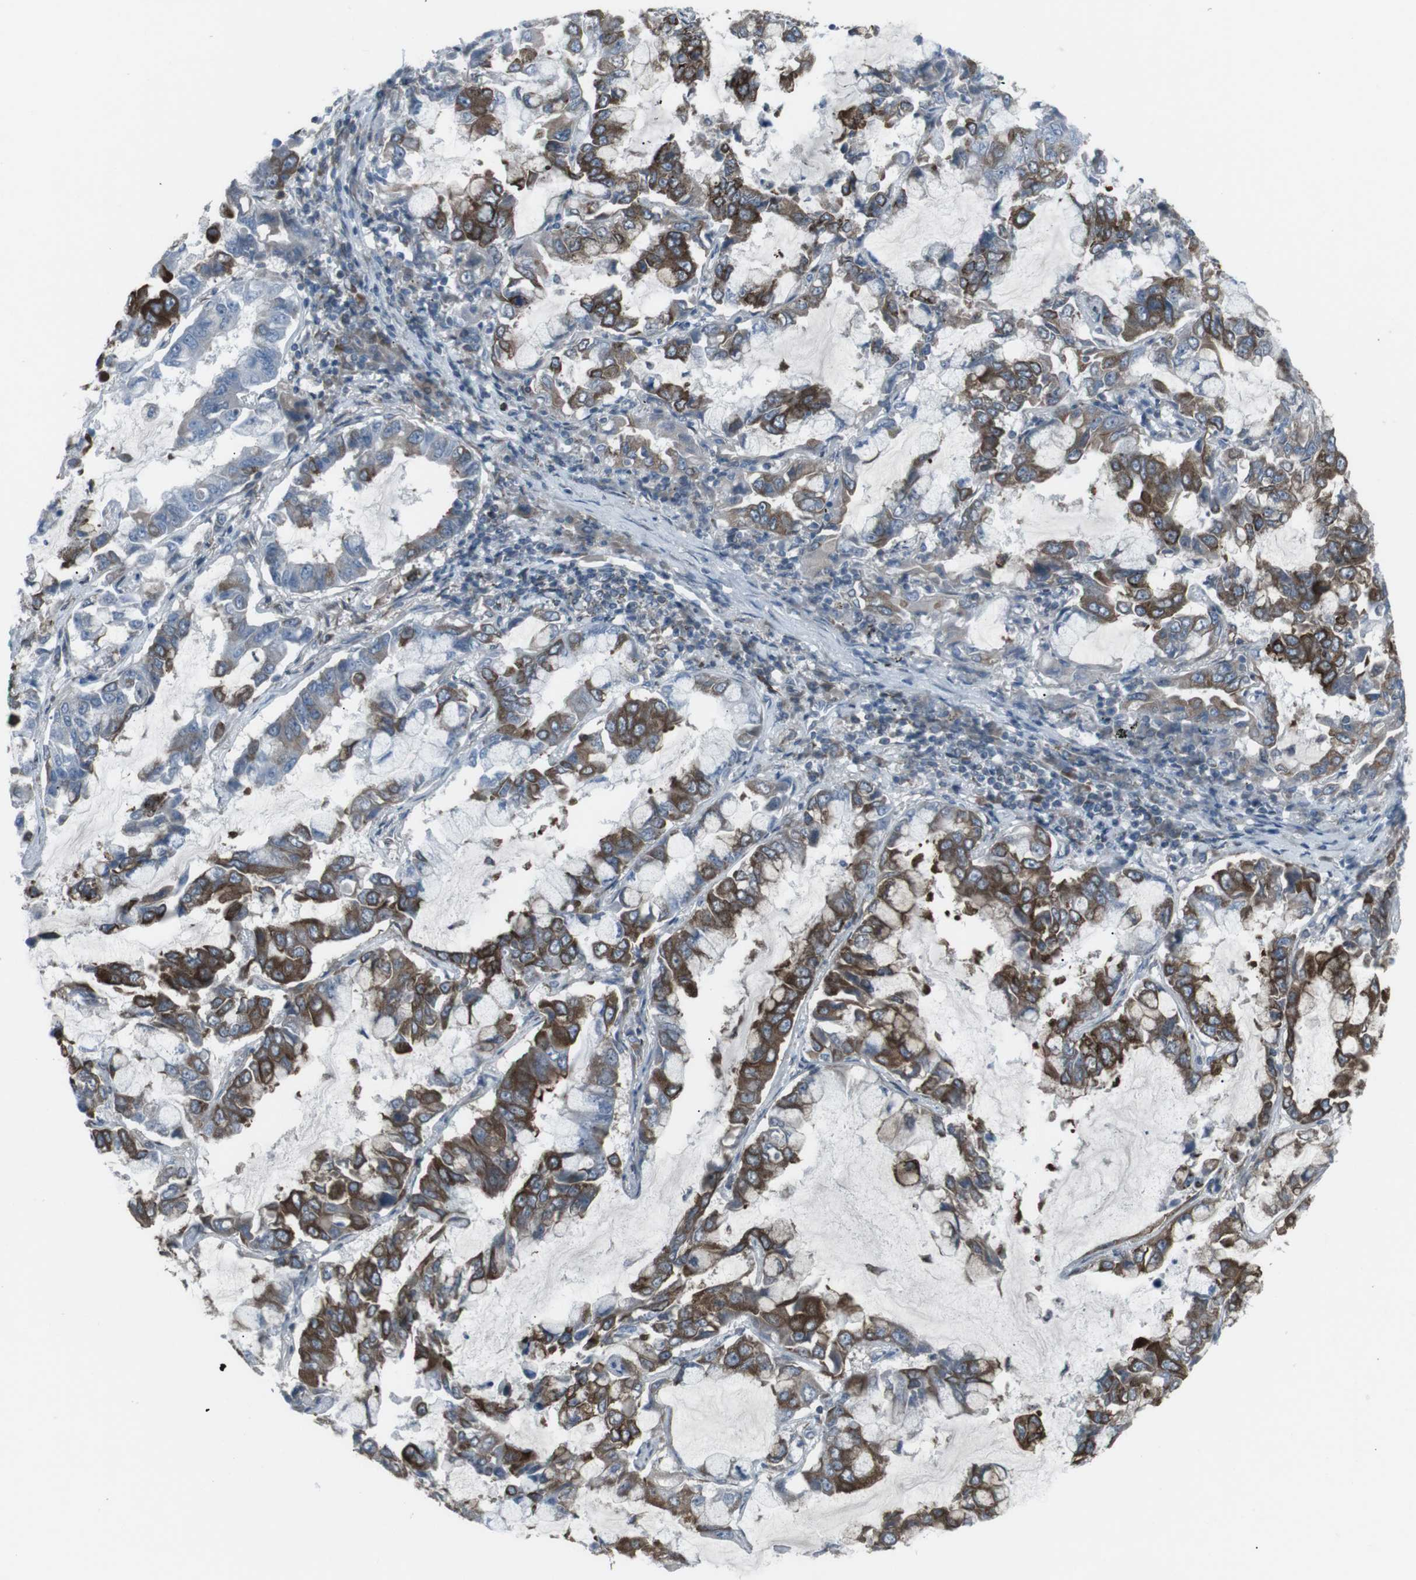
{"staining": {"intensity": "moderate", "quantity": ">75%", "location": "cytoplasmic/membranous"}, "tissue": "lung cancer", "cell_type": "Tumor cells", "image_type": "cancer", "snomed": [{"axis": "morphology", "description": "Adenocarcinoma, NOS"}, {"axis": "topography", "description": "Lung"}], "caption": "The micrograph demonstrates staining of adenocarcinoma (lung), revealing moderate cytoplasmic/membranous protein staining (brown color) within tumor cells.", "gene": "LNPK", "patient": {"sex": "male", "age": 64}}